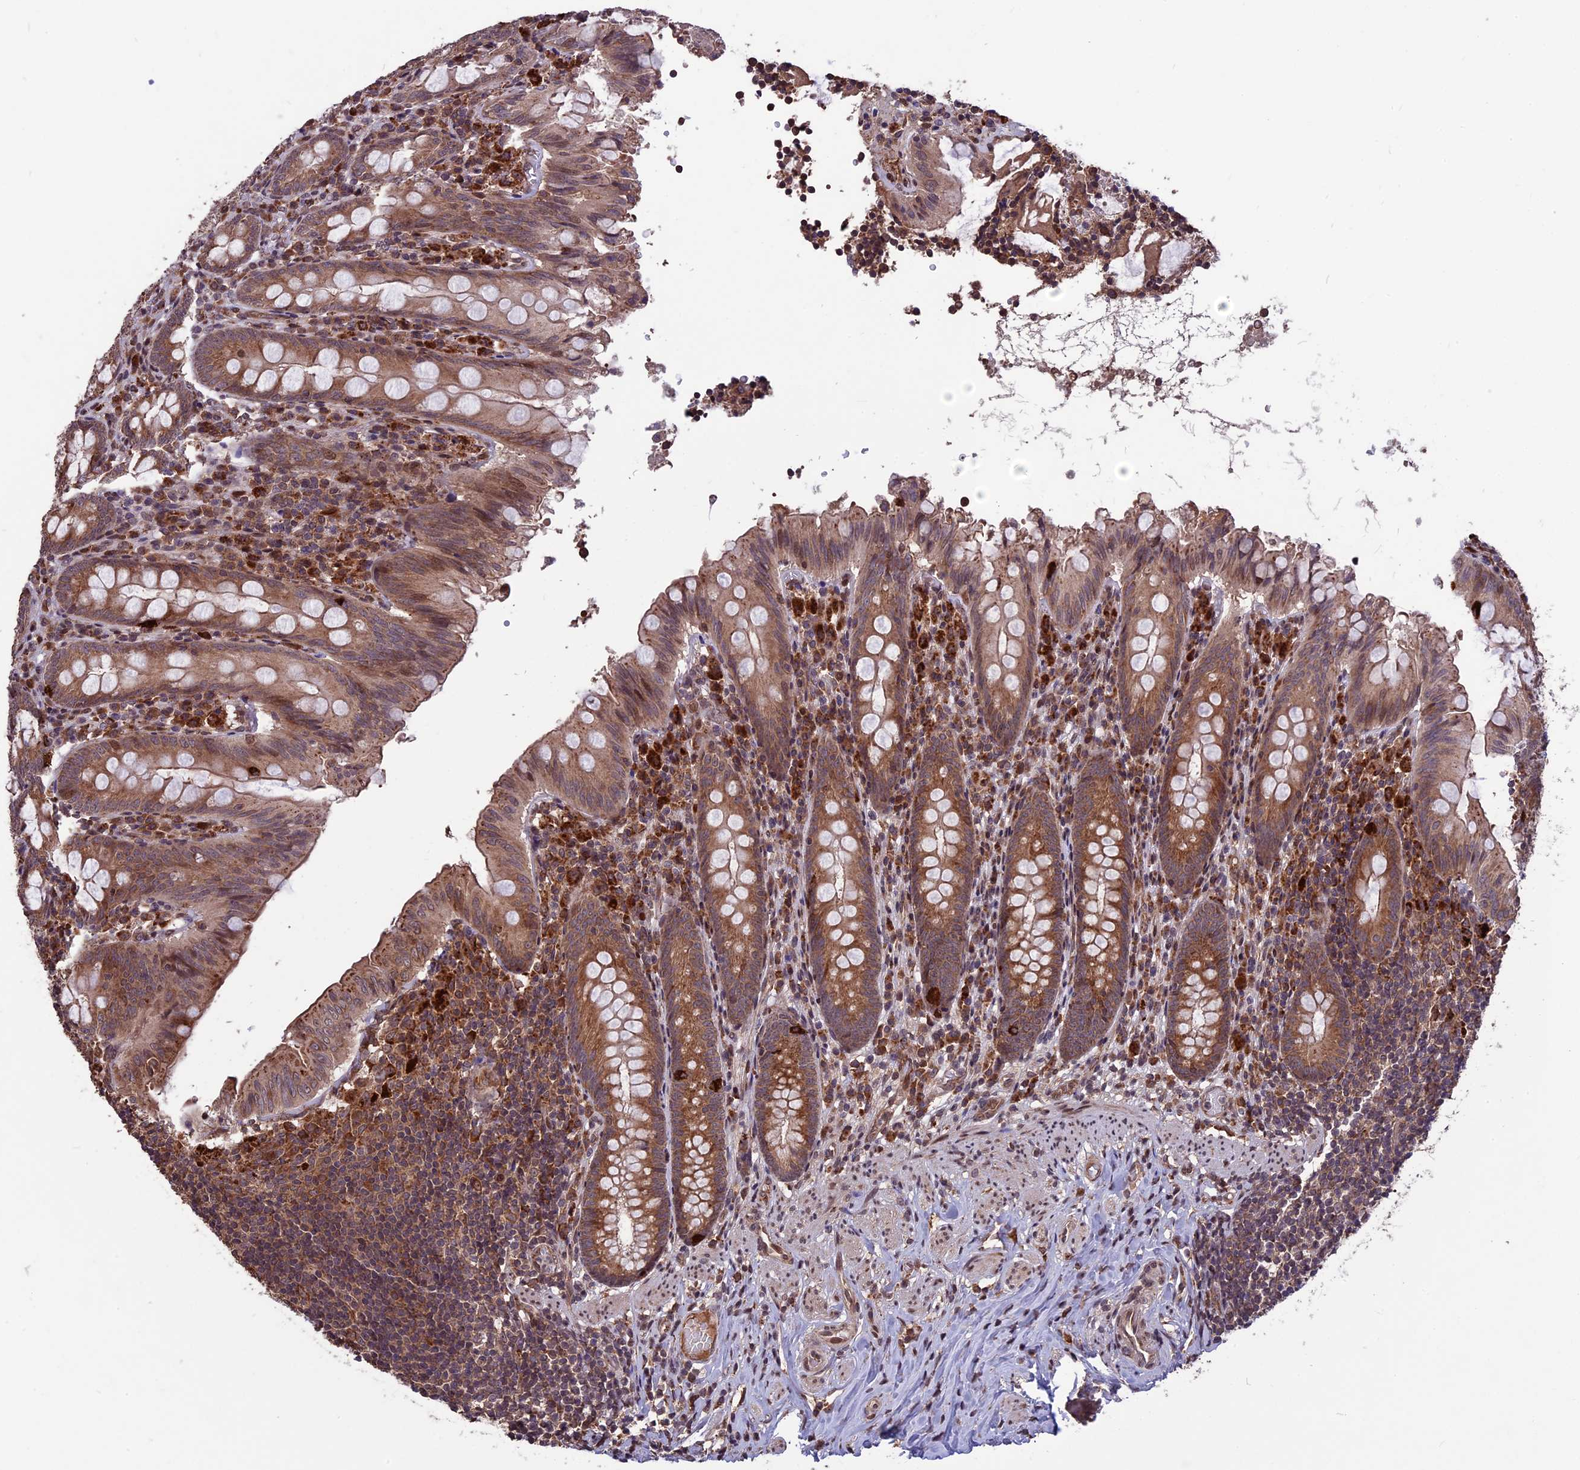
{"staining": {"intensity": "moderate", "quantity": ">75%", "location": "cytoplasmic/membranous"}, "tissue": "appendix", "cell_type": "Glandular cells", "image_type": "normal", "snomed": [{"axis": "morphology", "description": "Normal tissue, NOS"}, {"axis": "topography", "description": "Appendix"}], "caption": "A high-resolution micrograph shows immunohistochemistry (IHC) staining of normal appendix, which demonstrates moderate cytoplasmic/membranous expression in approximately >75% of glandular cells.", "gene": "ZNF598", "patient": {"sex": "male", "age": 55}}